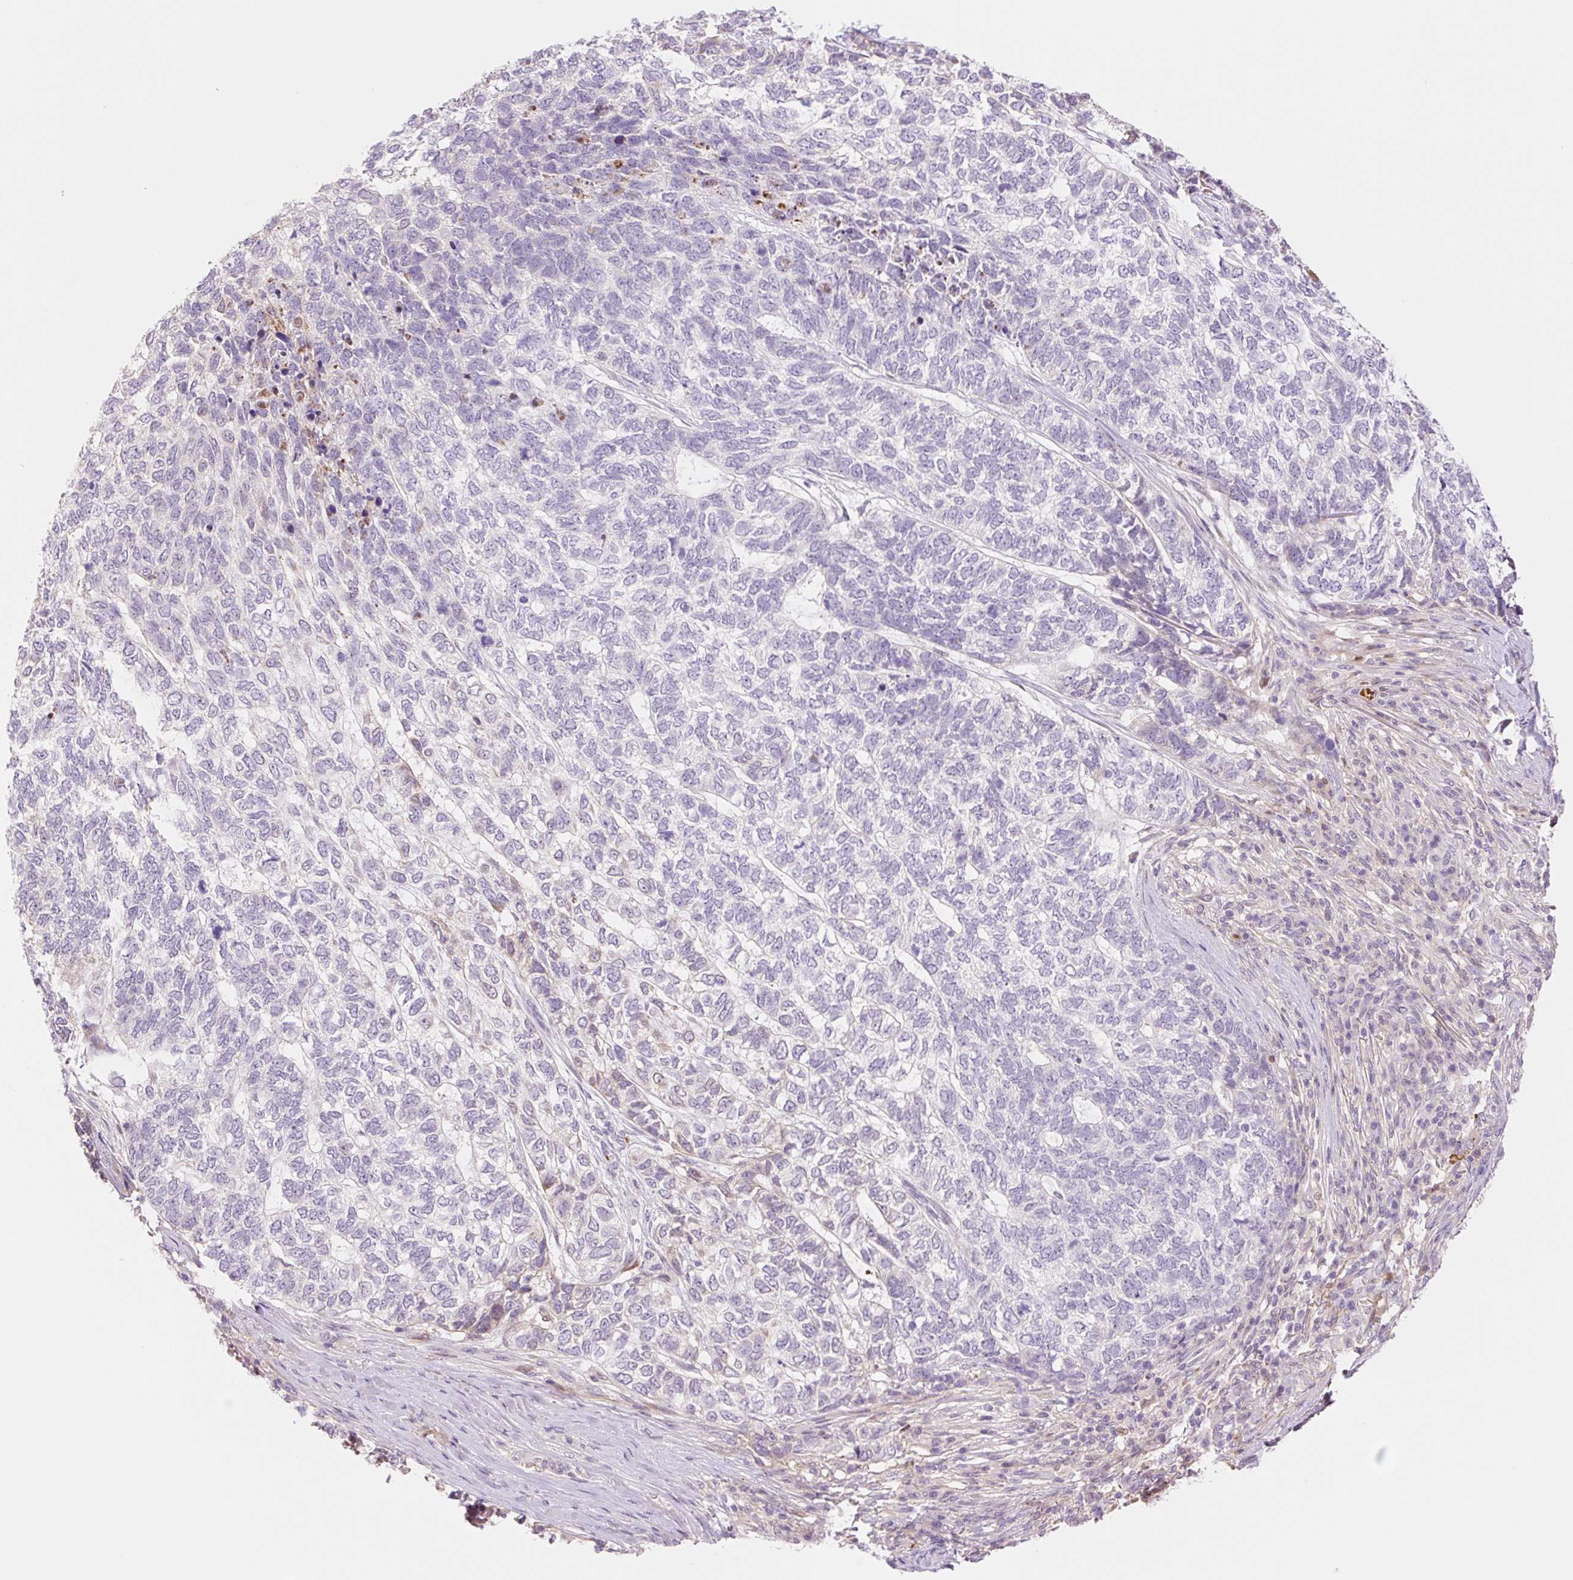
{"staining": {"intensity": "negative", "quantity": "none", "location": "none"}, "tissue": "skin cancer", "cell_type": "Tumor cells", "image_type": "cancer", "snomed": [{"axis": "morphology", "description": "Basal cell carcinoma"}, {"axis": "topography", "description": "Skin"}], "caption": "A photomicrograph of human skin cancer (basal cell carcinoma) is negative for staining in tumor cells.", "gene": "HEBP1", "patient": {"sex": "female", "age": 65}}